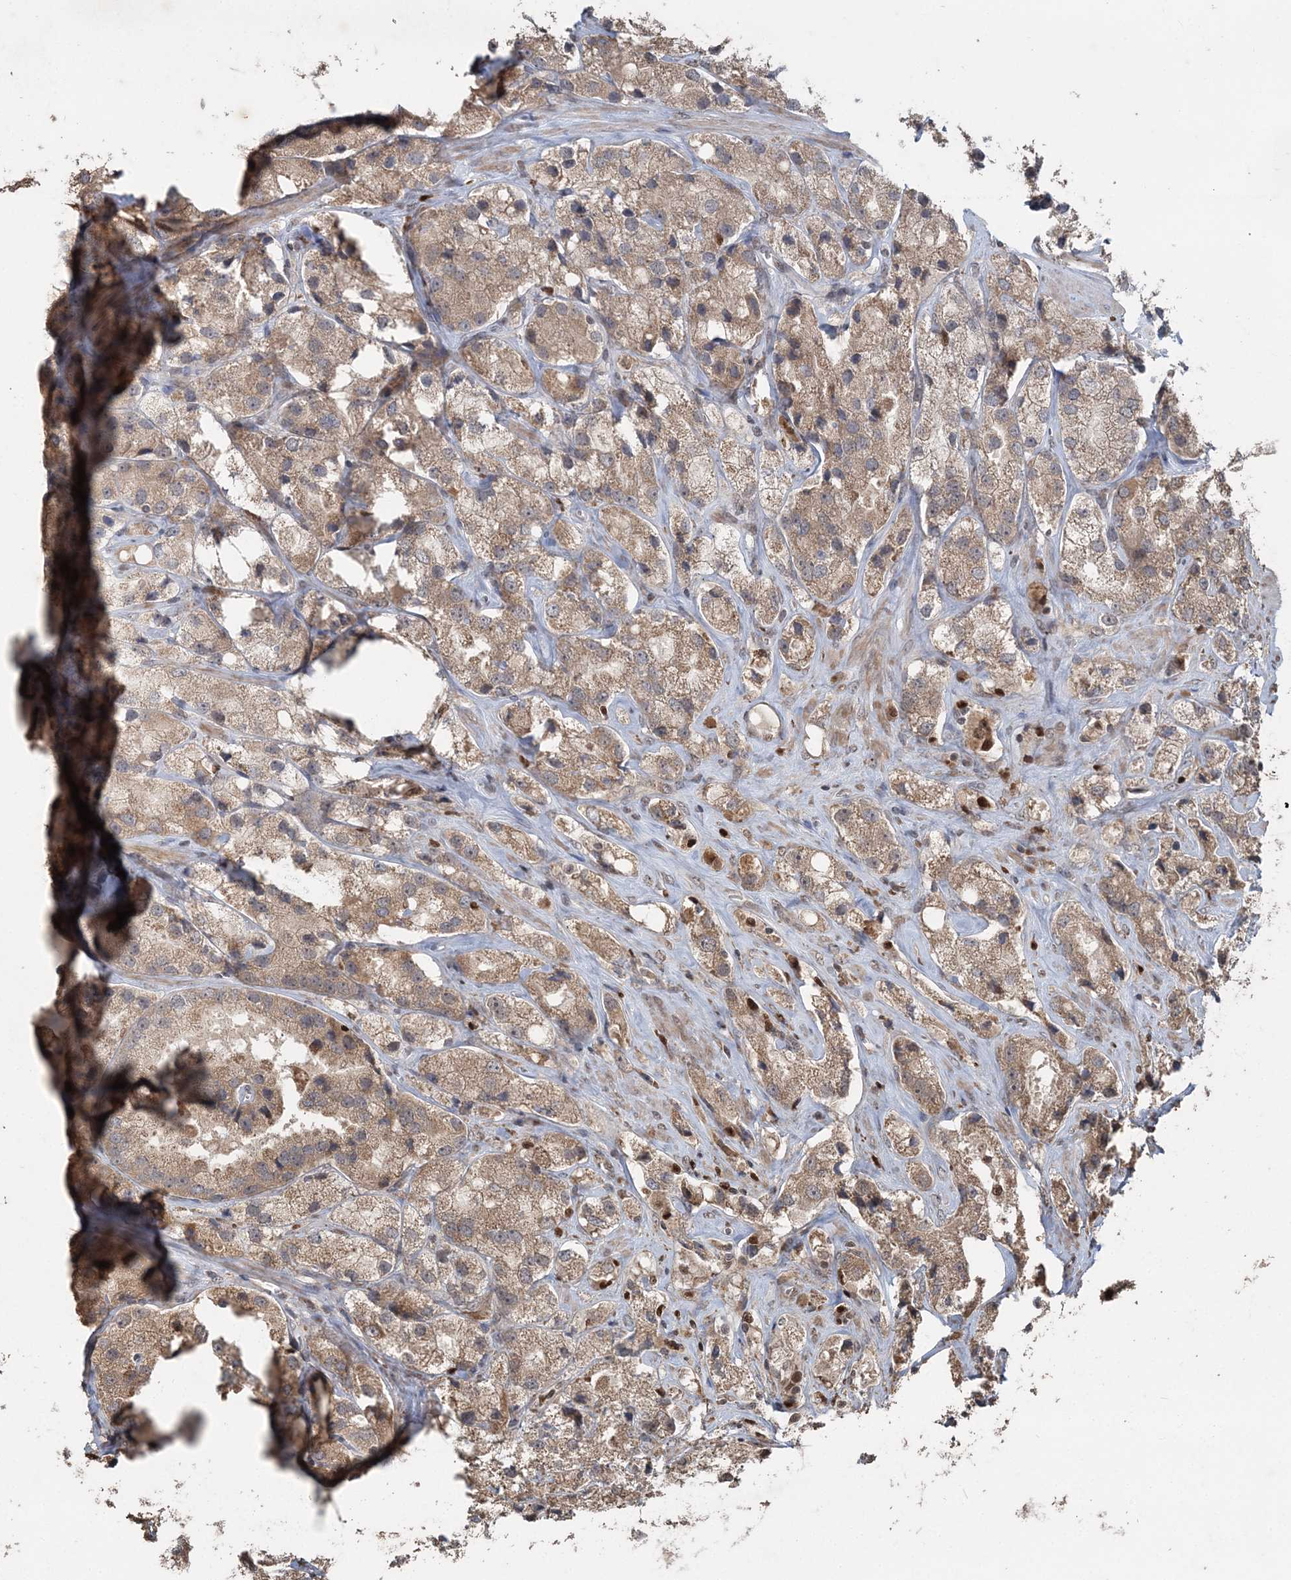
{"staining": {"intensity": "moderate", "quantity": ">75%", "location": "cytoplasmic/membranous"}, "tissue": "prostate cancer", "cell_type": "Tumor cells", "image_type": "cancer", "snomed": [{"axis": "morphology", "description": "Adenocarcinoma, High grade"}, {"axis": "topography", "description": "Prostate"}], "caption": "Immunohistochemistry of human prostate cancer exhibits medium levels of moderate cytoplasmic/membranous staining in about >75% of tumor cells.", "gene": "SLU7", "patient": {"sex": "male", "age": 66}}